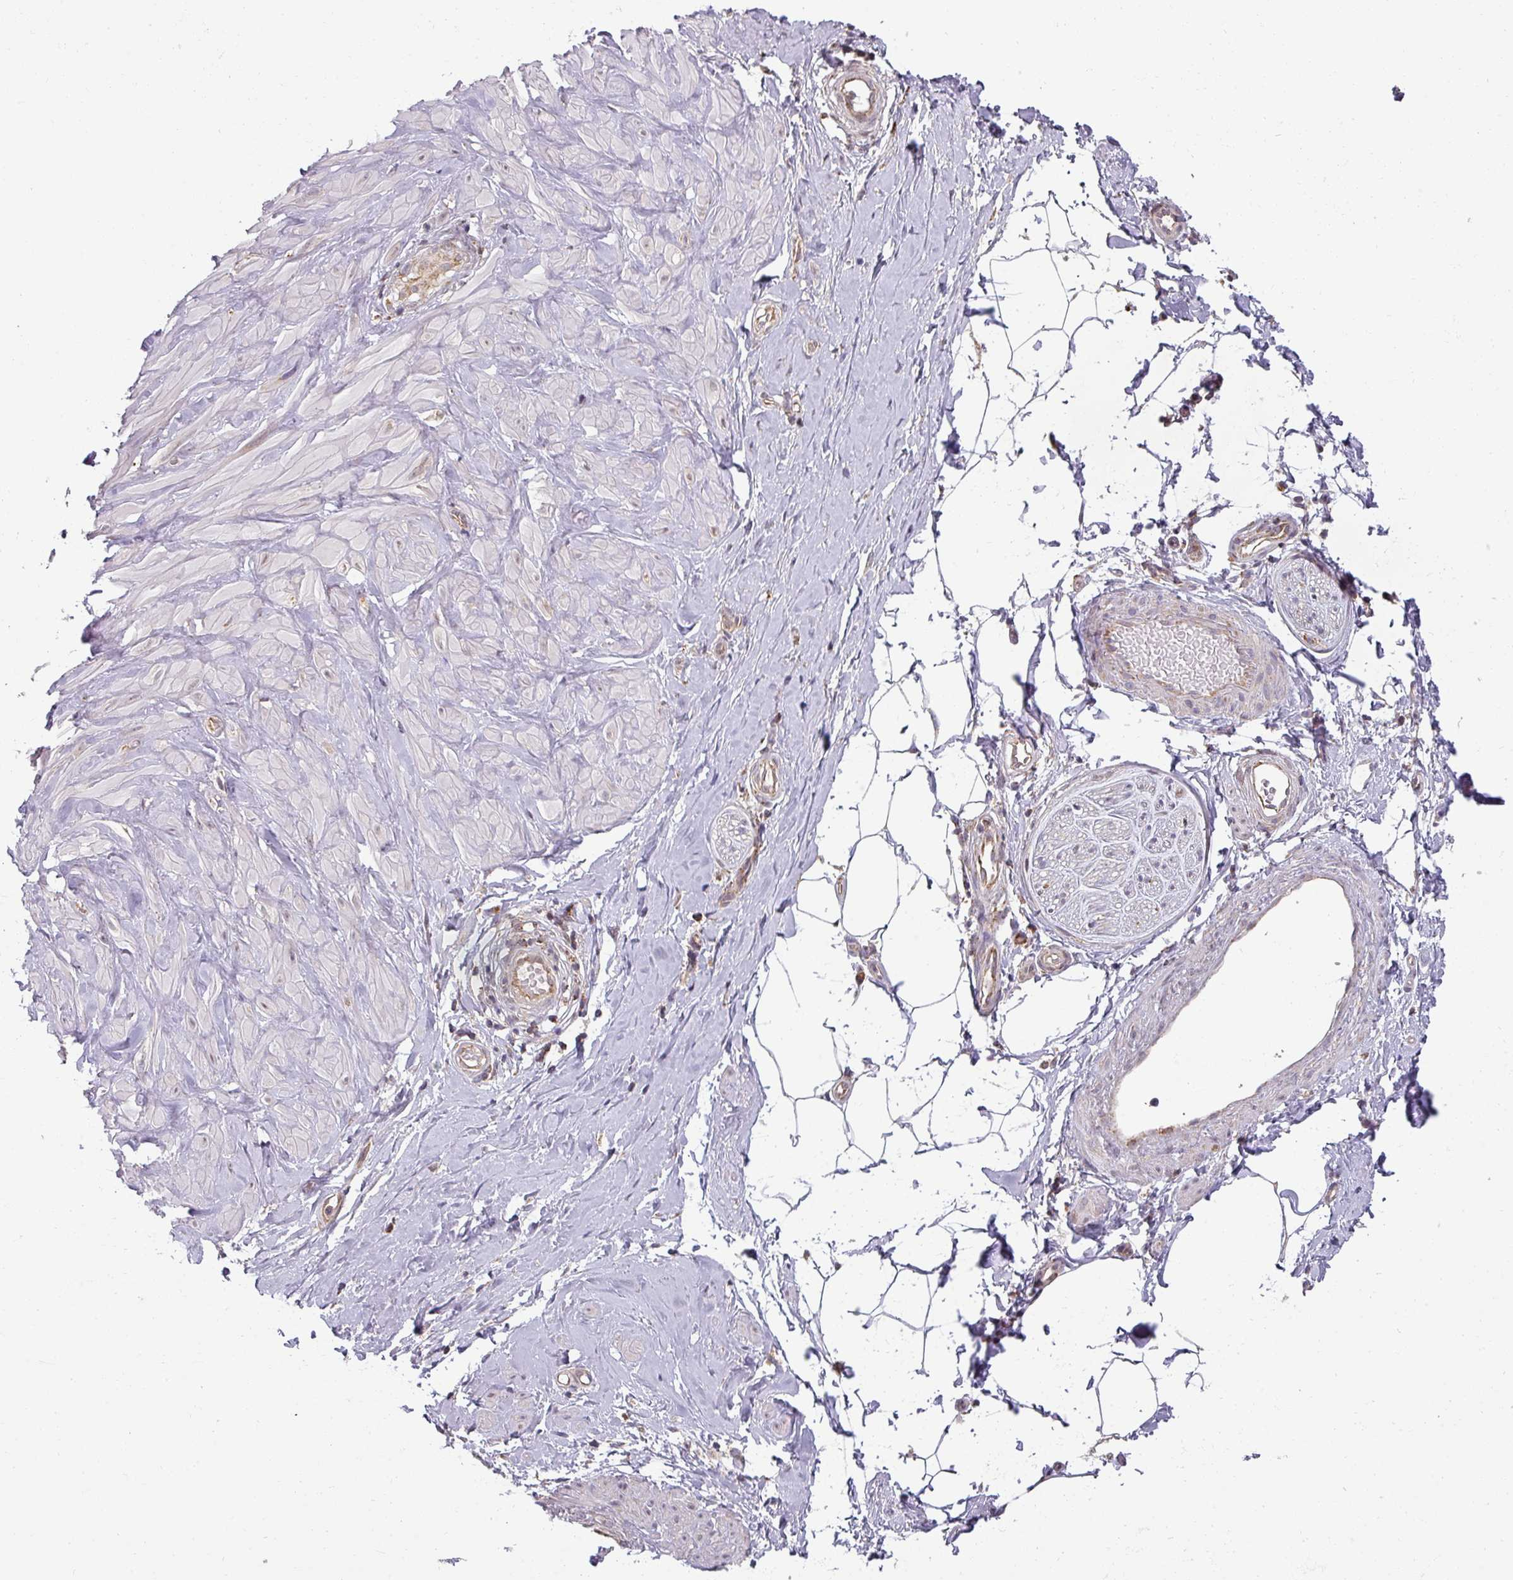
{"staining": {"intensity": "negative", "quantity": "none", "location": "none"}, "tissue": "adipose tissue", "cell_type": "Adipocytes", "image_type": "normal", "snomed": [{"axis": "morphology", "description": "Normal tissue, NOS"}, {"axis": "topography", "description": "Soft tissue"}, {"axis": "topography", "description": "Adipose tissue"}, {"axis": "topography", "description": "Vascular tissue"}, {"axis": "topography", "description": "Peripheral nerve tissue"}], "caption": "Immunohistochemistry of unremarkable human adipose tissue exhibits no positivity in adipocytes. The staining was performed using DAB to visualize the protein expression in brown, while the nuclei were stained in blue with hematoxylin (Magnification: 20x).", "gene": "MRPS16", "patient": {"sex": "male", "age": 74}}